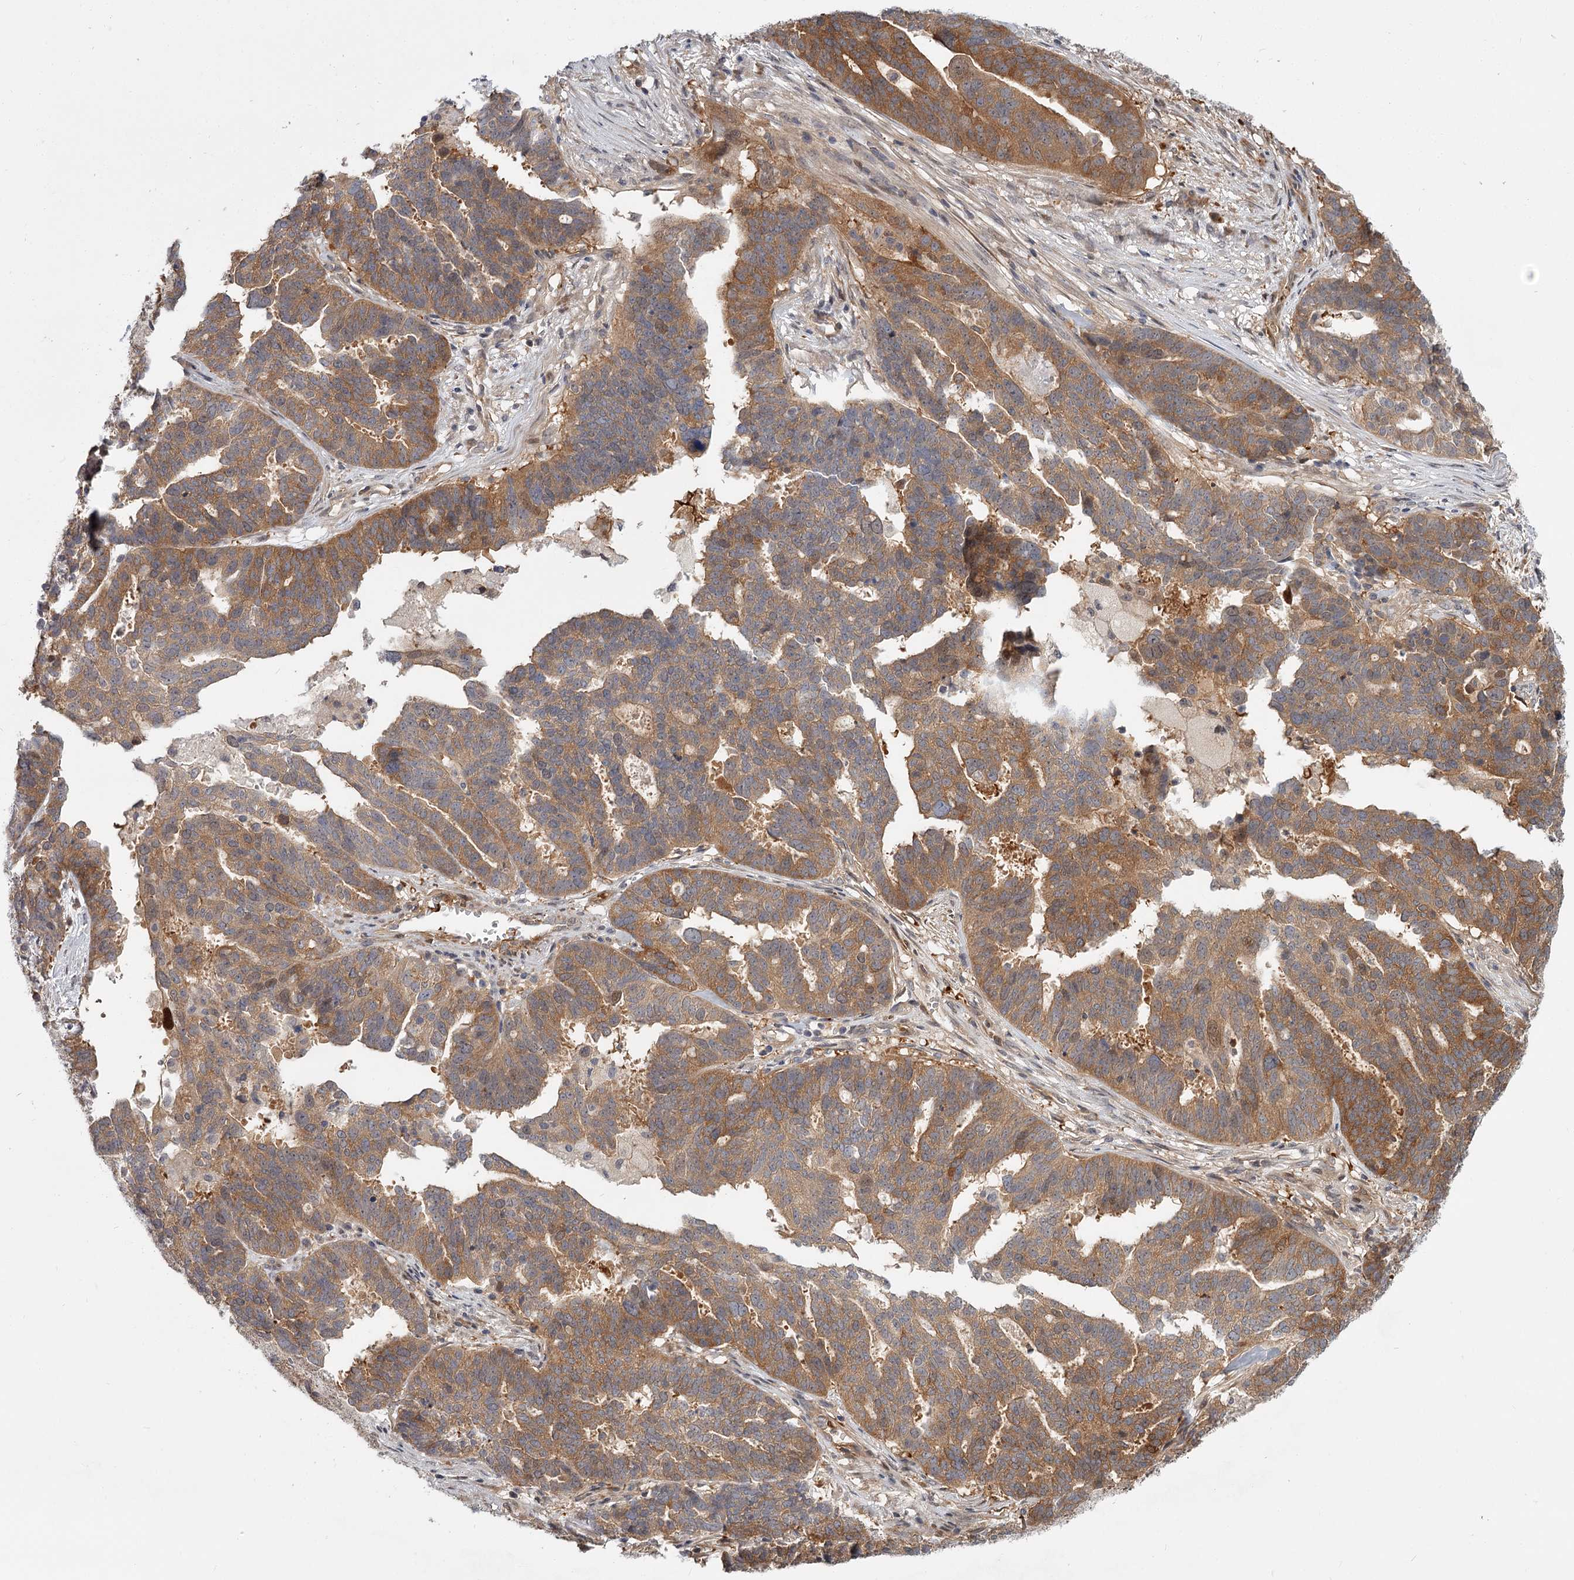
{"staining": {"intensity": "moderate", "quantity": ">75%", "location": "cytoplasmic/membranous"}, "tissue": "ovarian cancer", "cell_type": "Tumor cells", "image_type": "cancer", "snomed": [{"axis": "morphology", "description": "Cystadenocarcinoma, serous, NOS"}, {"axis": "topography", "description": "Ovary"}], "caption": "Serous cystadenocarcinoma (ovarian) stained with a protein marker displays moderate staining in tumor cells.", "gene": "CCNG2", "patient": {"sex": "female", "age": 59}}